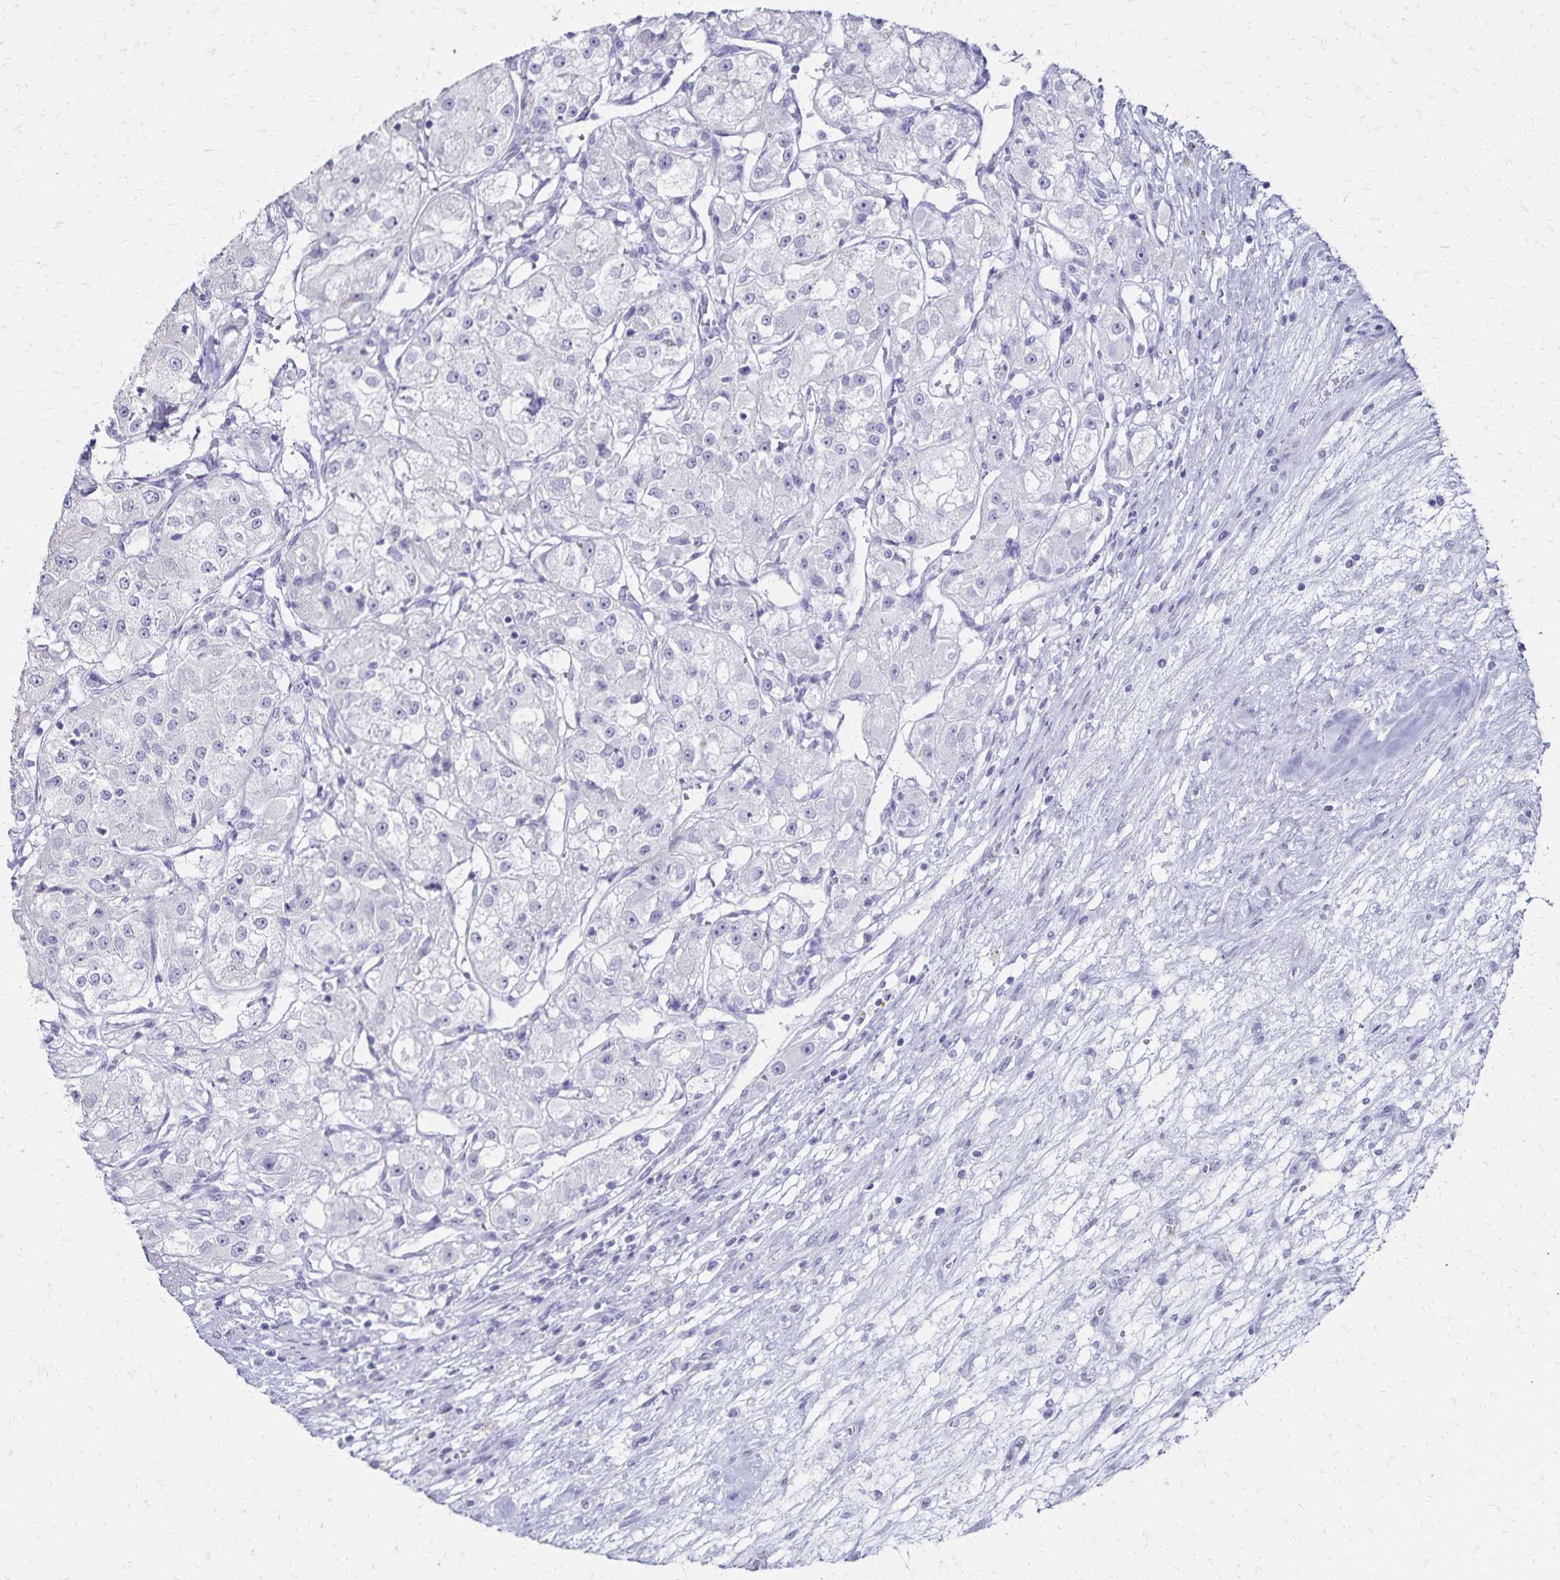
{"staining": {"intensity": "negative", "quantity": "none", "location": "none"}, "tissue": "renal cancer", "cell_type": "Tumor cells", "image_type": "cancer", "snomed": [{"axis": "morphology", "description": "Adenocarcinoma, NOS"}, {"axis": "topography", "description": "Kidney"}], "caption": "This is a micrograph of IHC staining of renal adenocarcinoma, which shows no staining in tumor cells.", "gene": "GIP", "patient": {"sex": "female", "age": 63}}